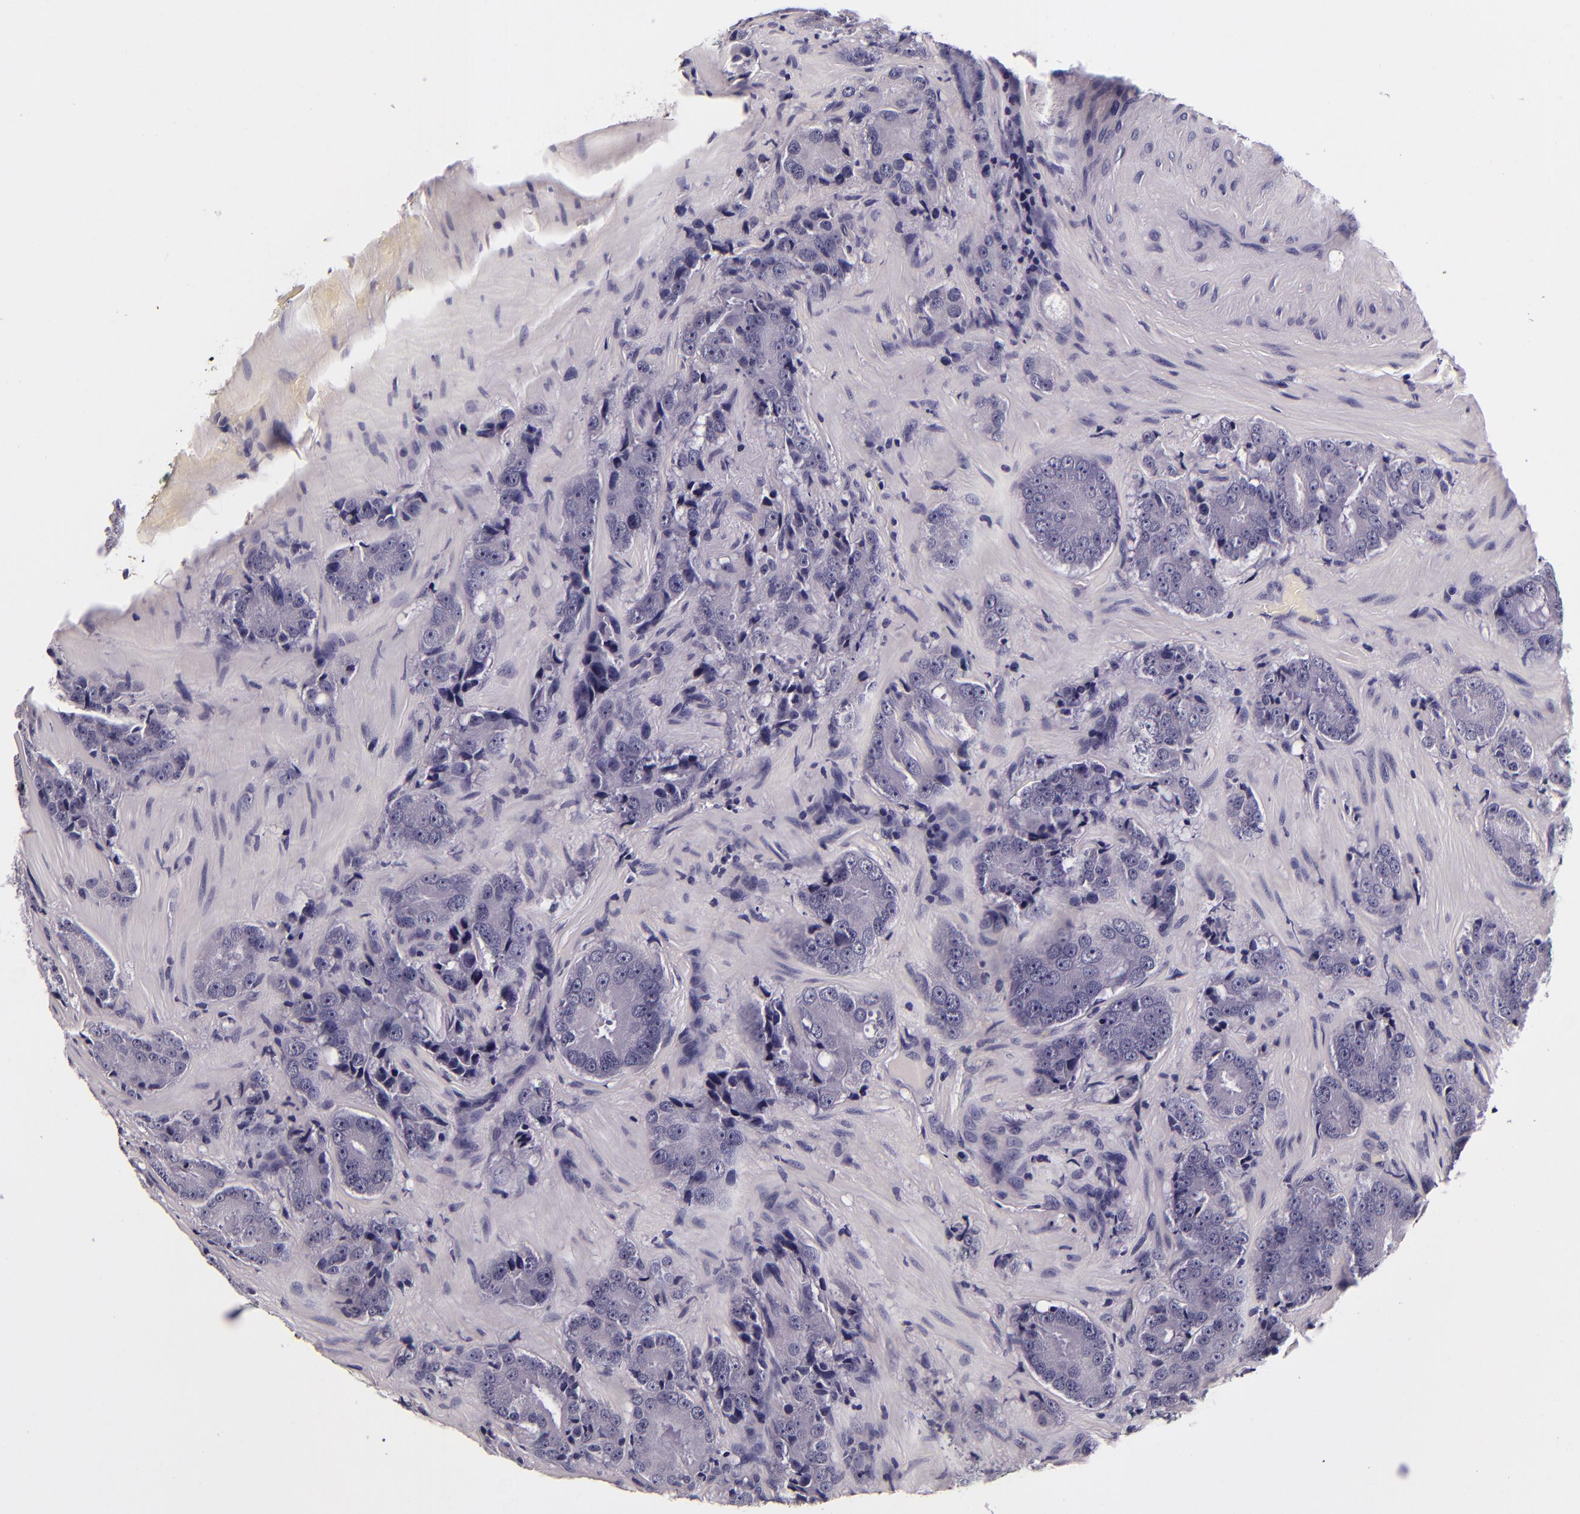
{"staining": {"intensity": "negative", "quantity": "none", "location": "none"}, "tissue": "prostate cancer", "cell_type": "Tumor cells", "image_type": "cancer", "snomed": [{"axis": "morphology", "description": "Adenocarcinoma, High grade"}, {"axis": "topography", "description": "Prostate"}], "caption": "An immunohistochemistry micrograph of prostate cancer is shown. There is no staining in tumor cells of prostate cancer.", "gene": "FBN1", "patient": {"sex": "male", "age": 70}}